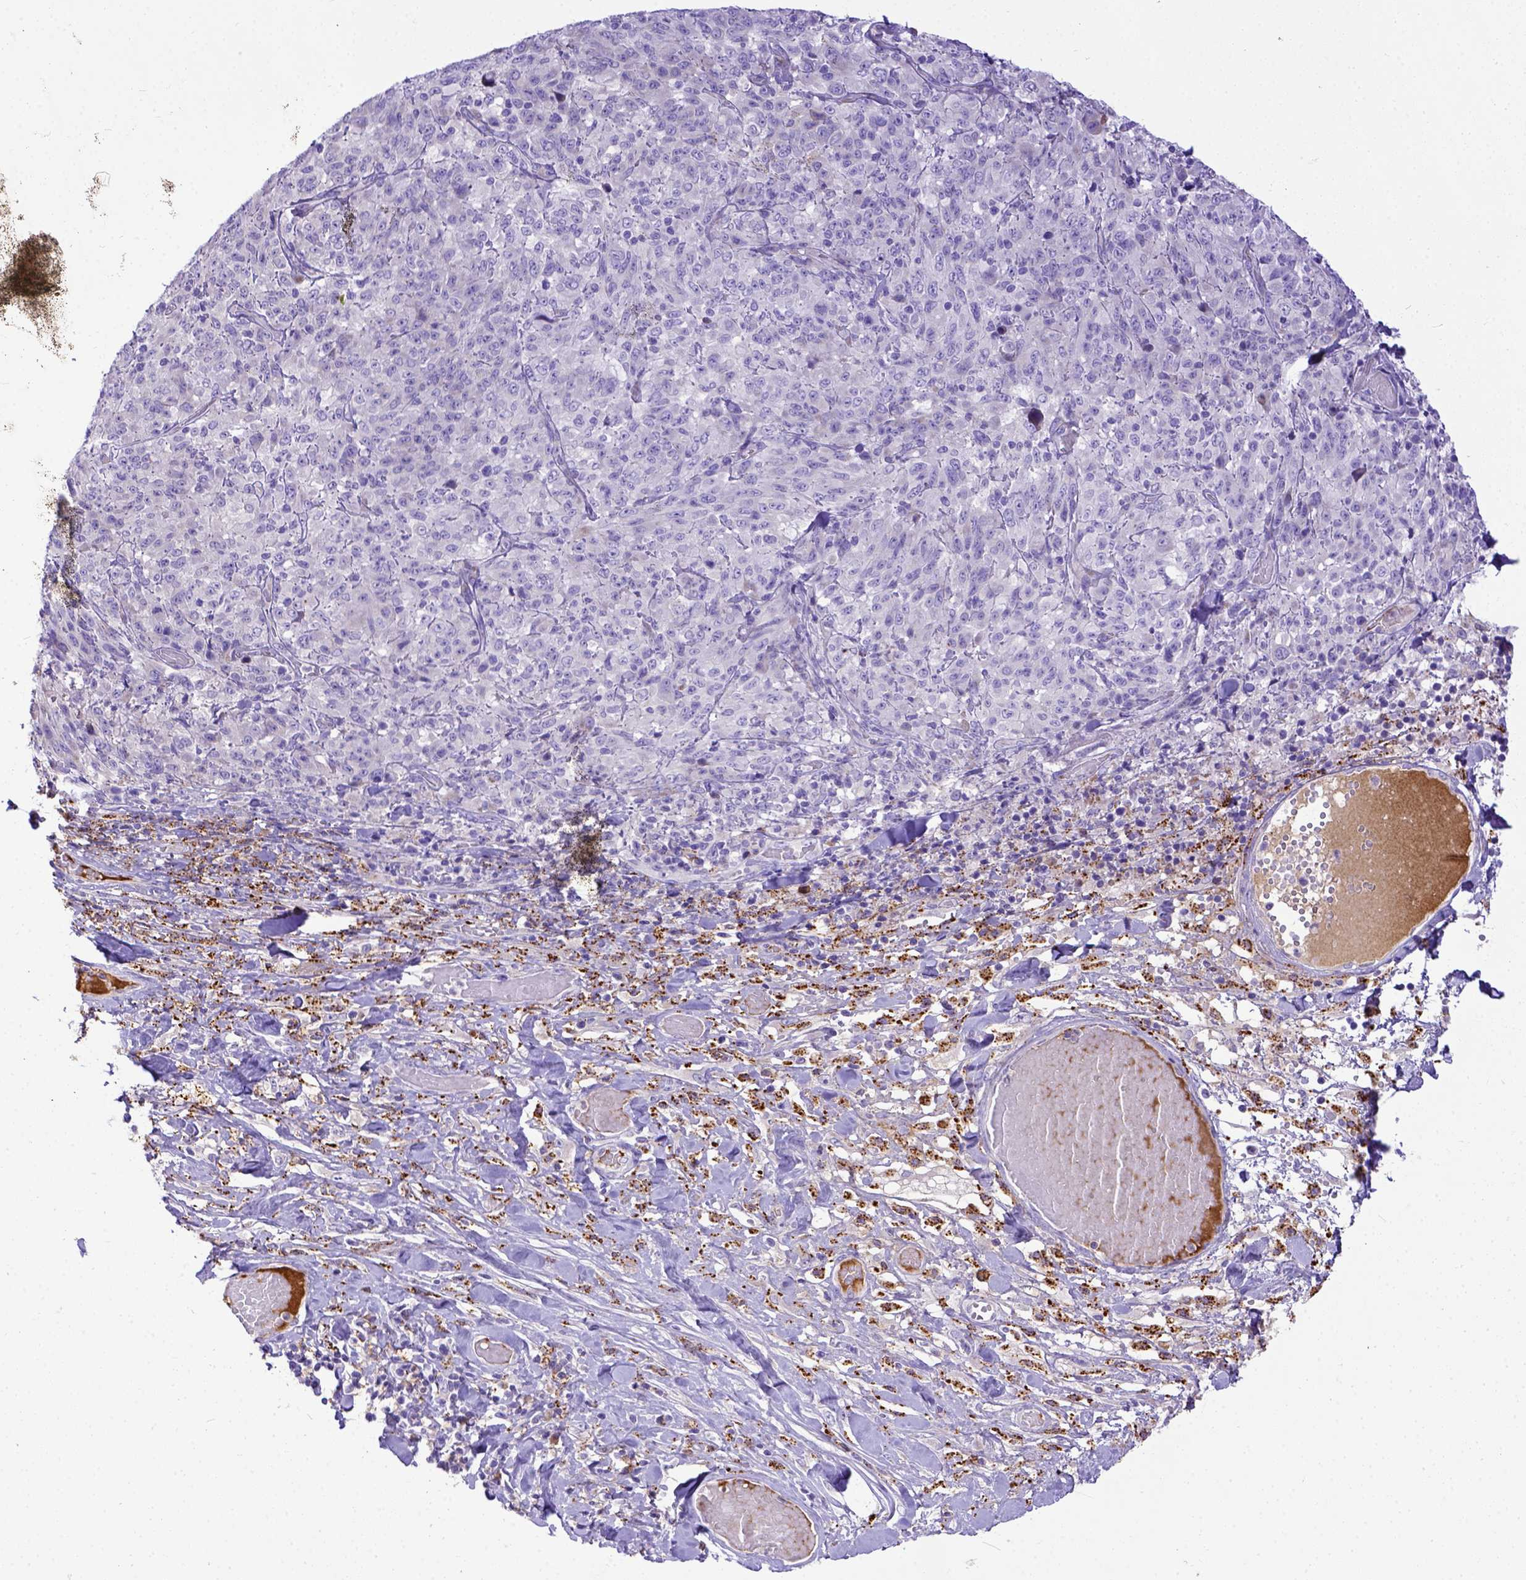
{"staining": {"intensity": "negative", "quantity": "none", "location": "none"}, "tissue": "melanoma", "cell_type": "Tumor cells", "image_type": "cancer", "snomed": [{"axis": "morphology", "description": "Malignant melanoma, NOS"}, {"axis": "topography", "description": "Skin"}], "caption": "IHC of melanoma demonstrates no staining in tumor cells.", "gene": "CFAP300", "patient": {"sex": "female", "age": 91}}